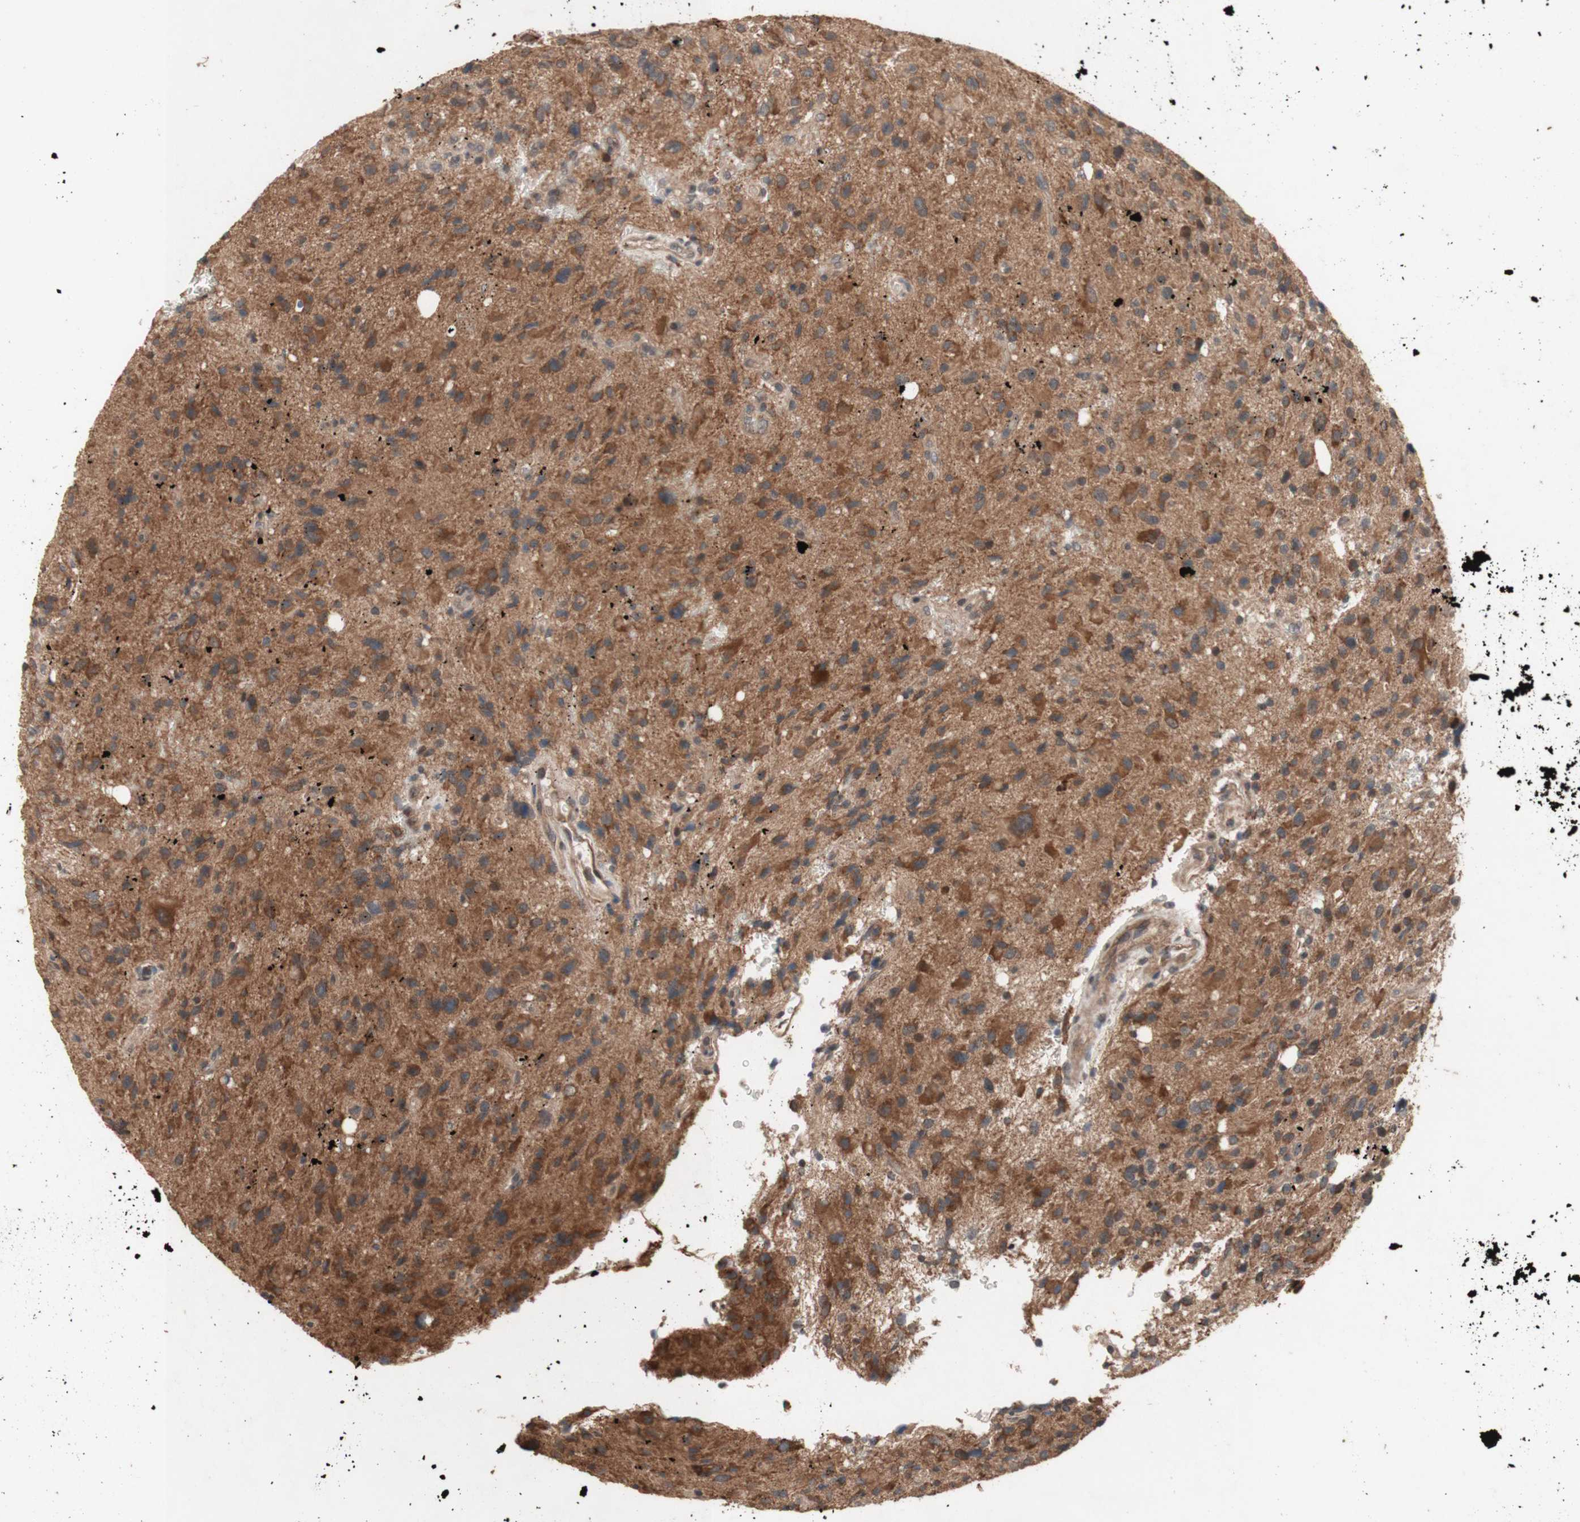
{"staining": {"intensity": "moderate", "quantity": ">75%", "location": "cytoplasmic/membranous"}, "tissue": "glioma", "cell_type": "Tumor cells", "image_type": "cancer", "snomed": [{"axis": "morphology", "description": "Glioma, malignant, High grade"}, {"axis": "topography", "description": "Brain"}], "caption": "Malignant high-grade glioma stained for a protein reveals moderate cytoplasmic/membranous positivity in tumor cells.", "gene": "DDOST", "patient": {"sex": "male", "age": 48}}